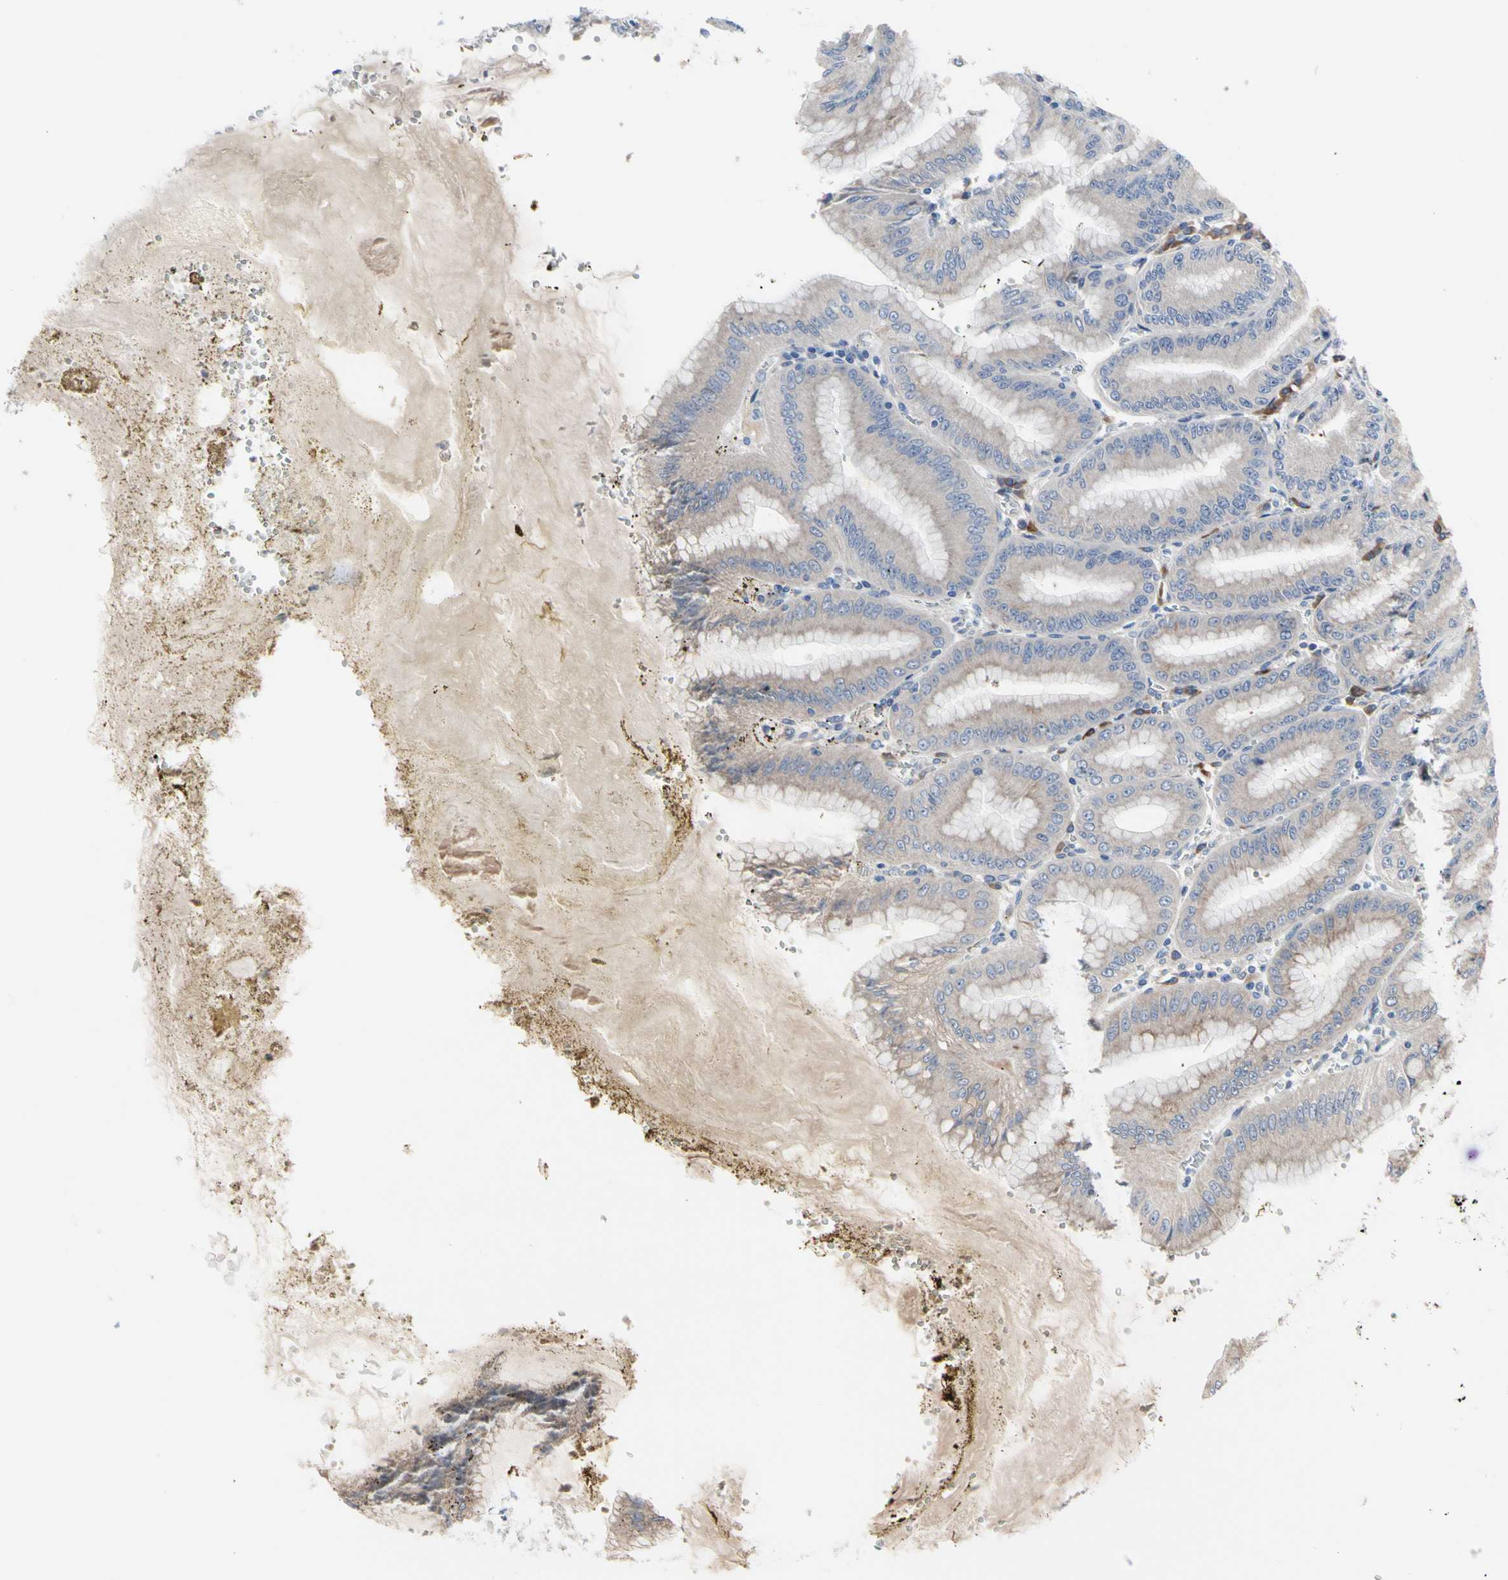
{"staining": {"intensity": "moderate", "quantity": ">75%", "location": "cytoplasmic/membranous"}, "tissue": "stomach", "cell_type": "Glandular cells", "image_type": "normal", "snomed": [{"axis": "morphology", "description": "Normal tissue, NOS"}, {"axis": "topography", "description": "Stomach, lower"}], "caption": "Moderate cytoplasmic/membranous positivity is present in approximately >75% of glandular cells in unremarkable stomach.", "gene": "MMEL1", "patient": {"sex": "male", "age": 71}}